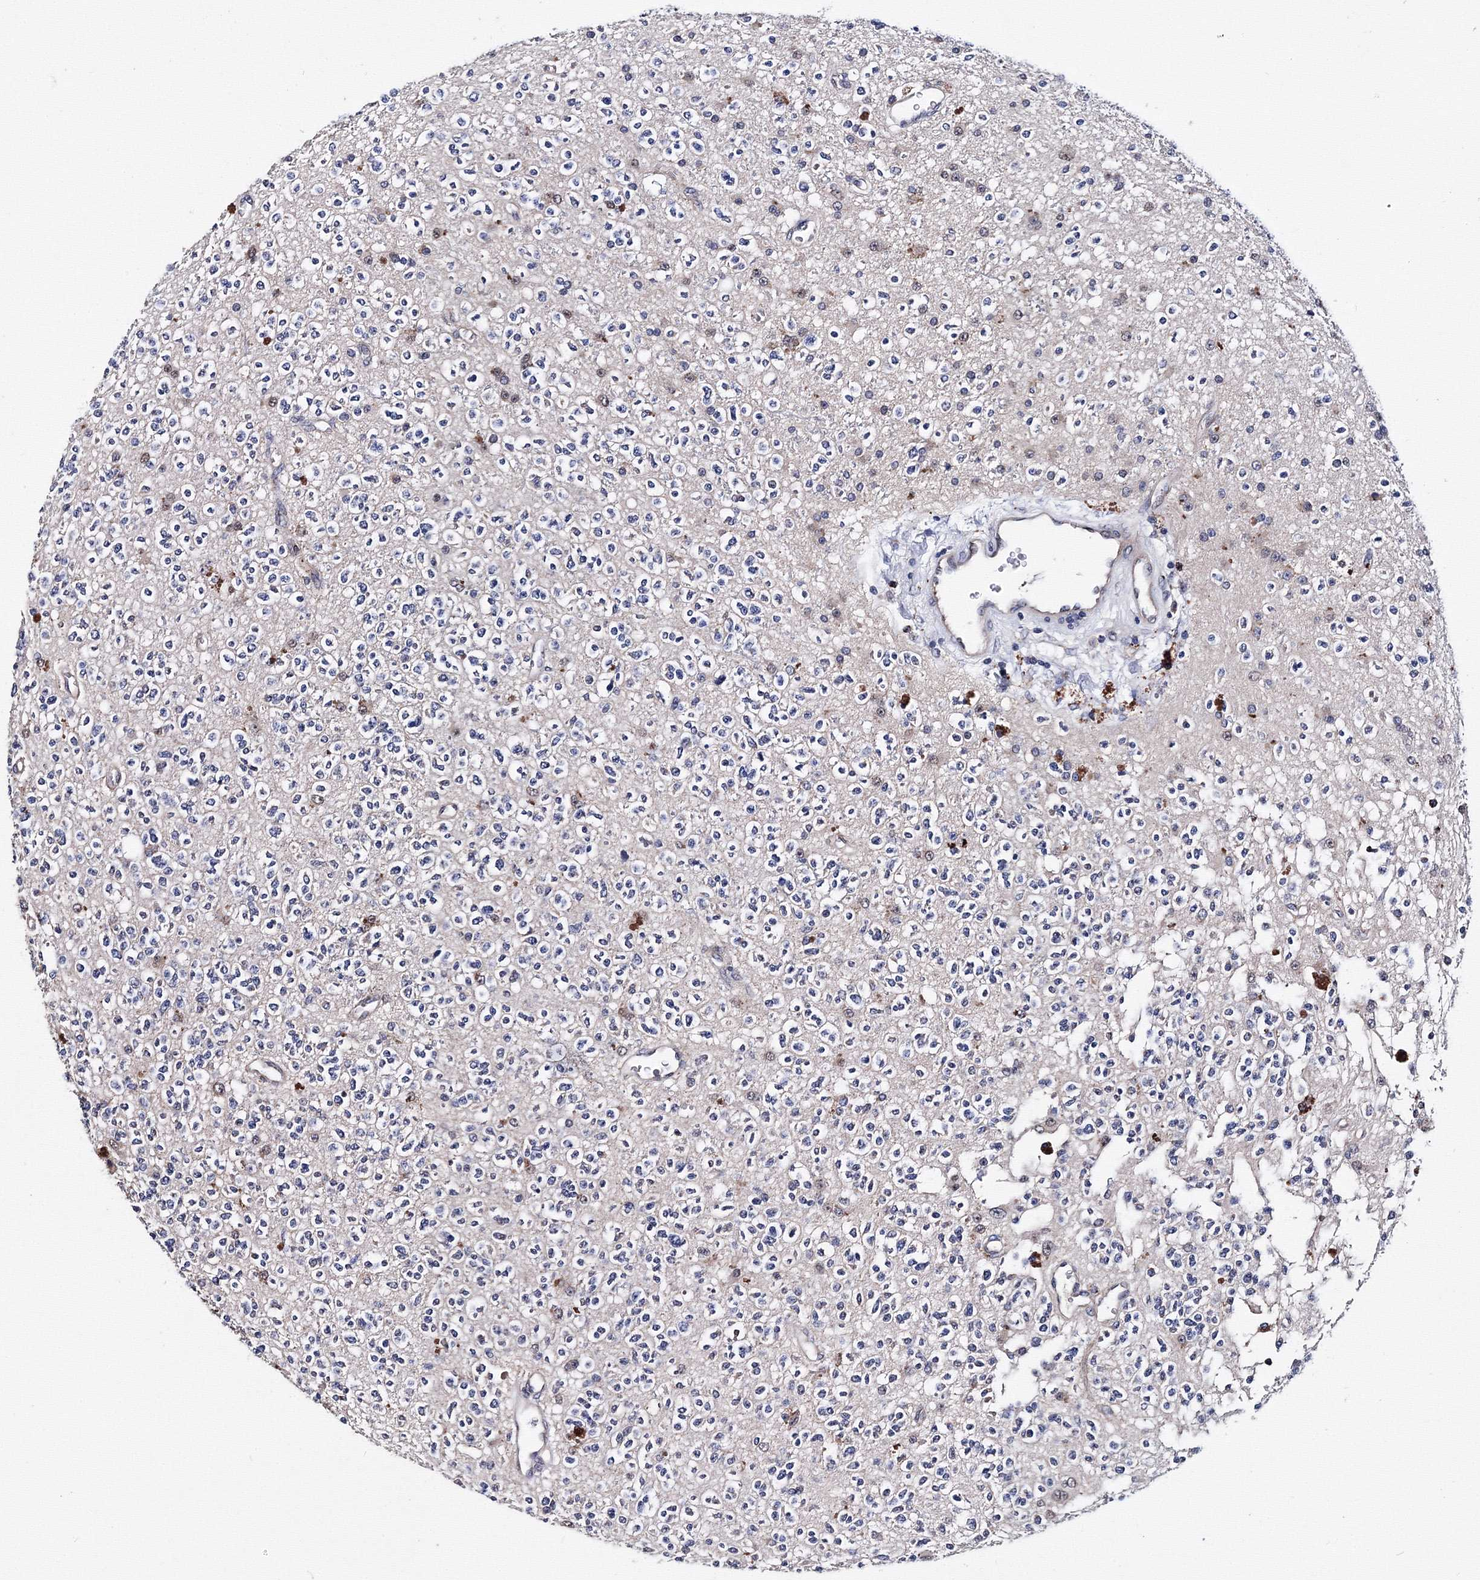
{"staining": {"intensity": "negative", "quantity": "none", "location": "none"}, "tissue": "glioma", "cell_type": "Tumor cells", "image_type": "cancer", "snomed": [{"axis": "morphology", "description": "Glioma, malignant, High grade"}, {"axis": "topography", "description": "Brain"}], "caption": "Malignant high-grade glioma was stained to show a protein in brown. There is no significant positivity in tumor cells. (Brightfield microscopy of DAB (3,3'-diaminobenzidine) immunohistochemistry at high magnification).", "gene": "PHYKPL", "patient": {"sex": "male", "age": 34}}